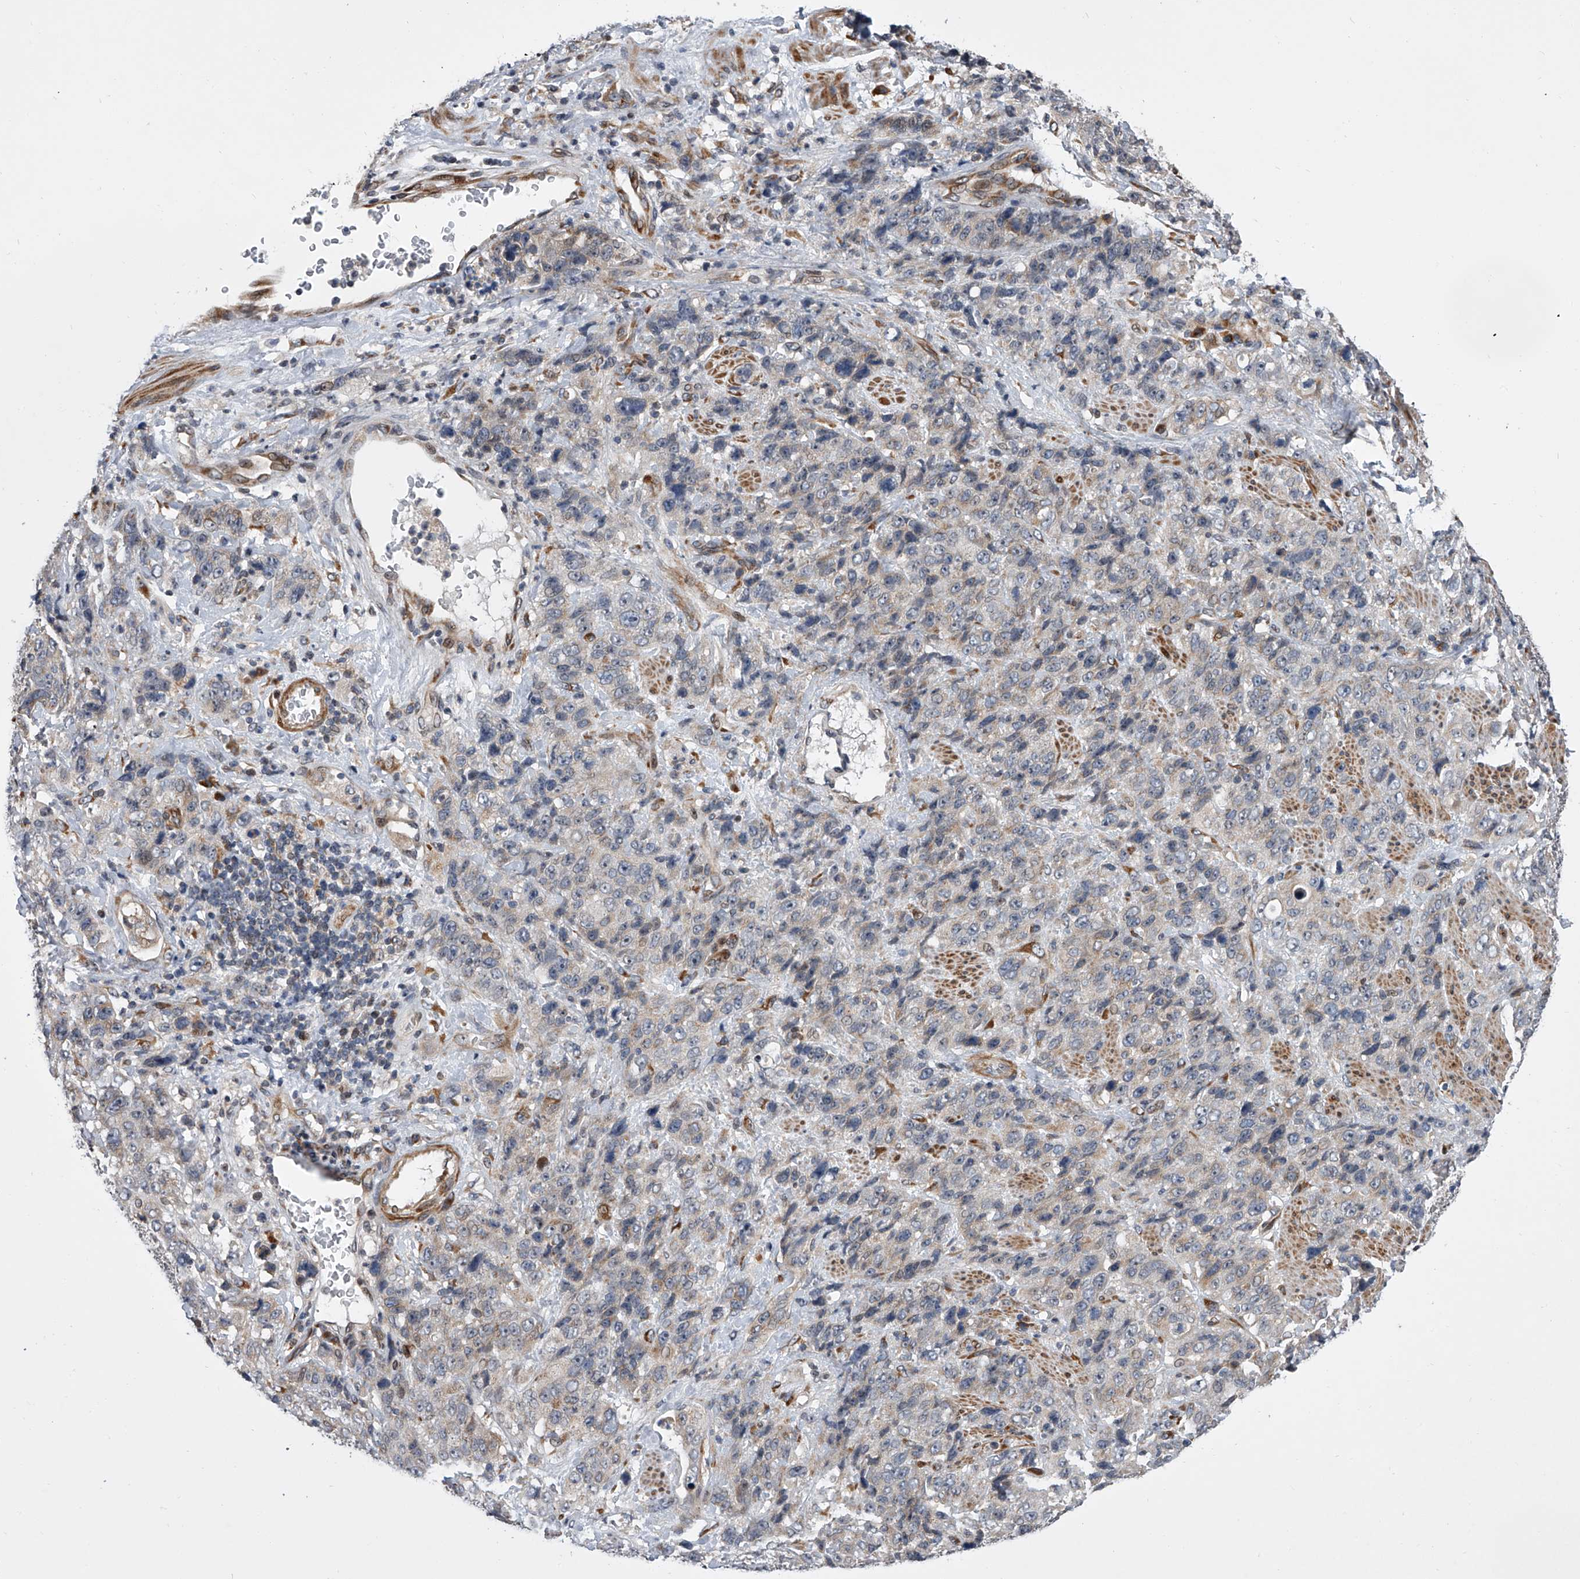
{"staining": {"intensity": "negative", "quantity": "none", "location": "none"}, "tissue": "stomach cancer", "cell_type": "Tumor cells", "image_type": "cancer", "snomed": [{"axis": "morphology", "description": "Adenocarcinoma, NOS"}, {"axis": "topography", "description": "Stomach"}], "caption": "Human stomach cancer (adenocarcinoma) stained for a protein using IHC exhibits no positivity in tumor cells.", "gene": "DLGAP2", "patient": {"sex": "male", "age": 48}}